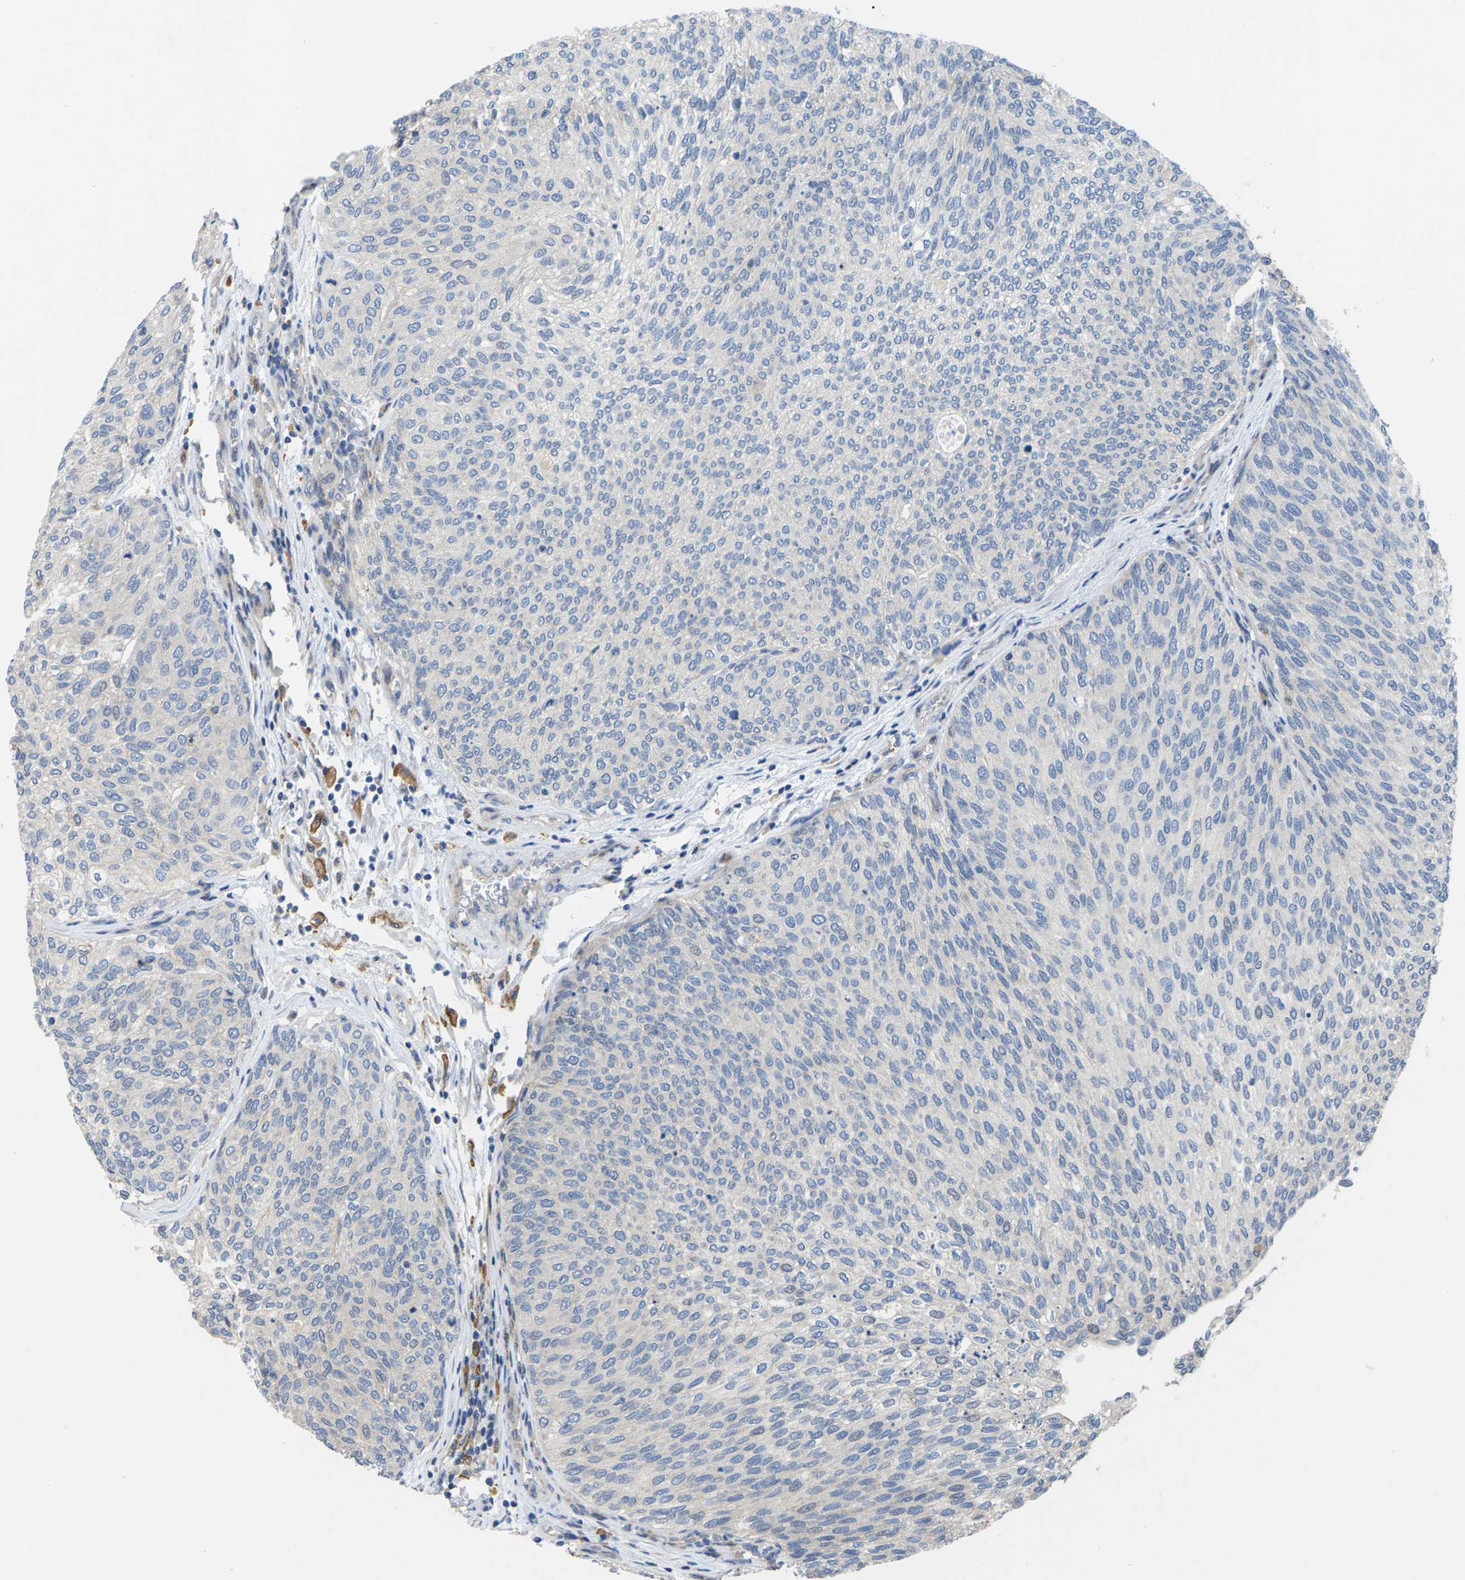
{"staining": {"intensity": "negative", "quantity": "none", "location": "none"}, "tissue": "urothelial cancer", "cell_type": "Tumor cells", "image_type": "cancer", "snomed": [{"axis": "morphology", "description": "Urothelial carcinoma, Low grade"}, {"axis": "topography", "description": "Urinary bladder"}], "caption": "High power microscopy micrograph of an immunohistochemistry (IHC) photomicrograph of low-grade urothelial carcinoma, revealing no significant staining in tumor cells.", "gene": "SCNN1A", "patient": {"sex": "female", "age": 79}}